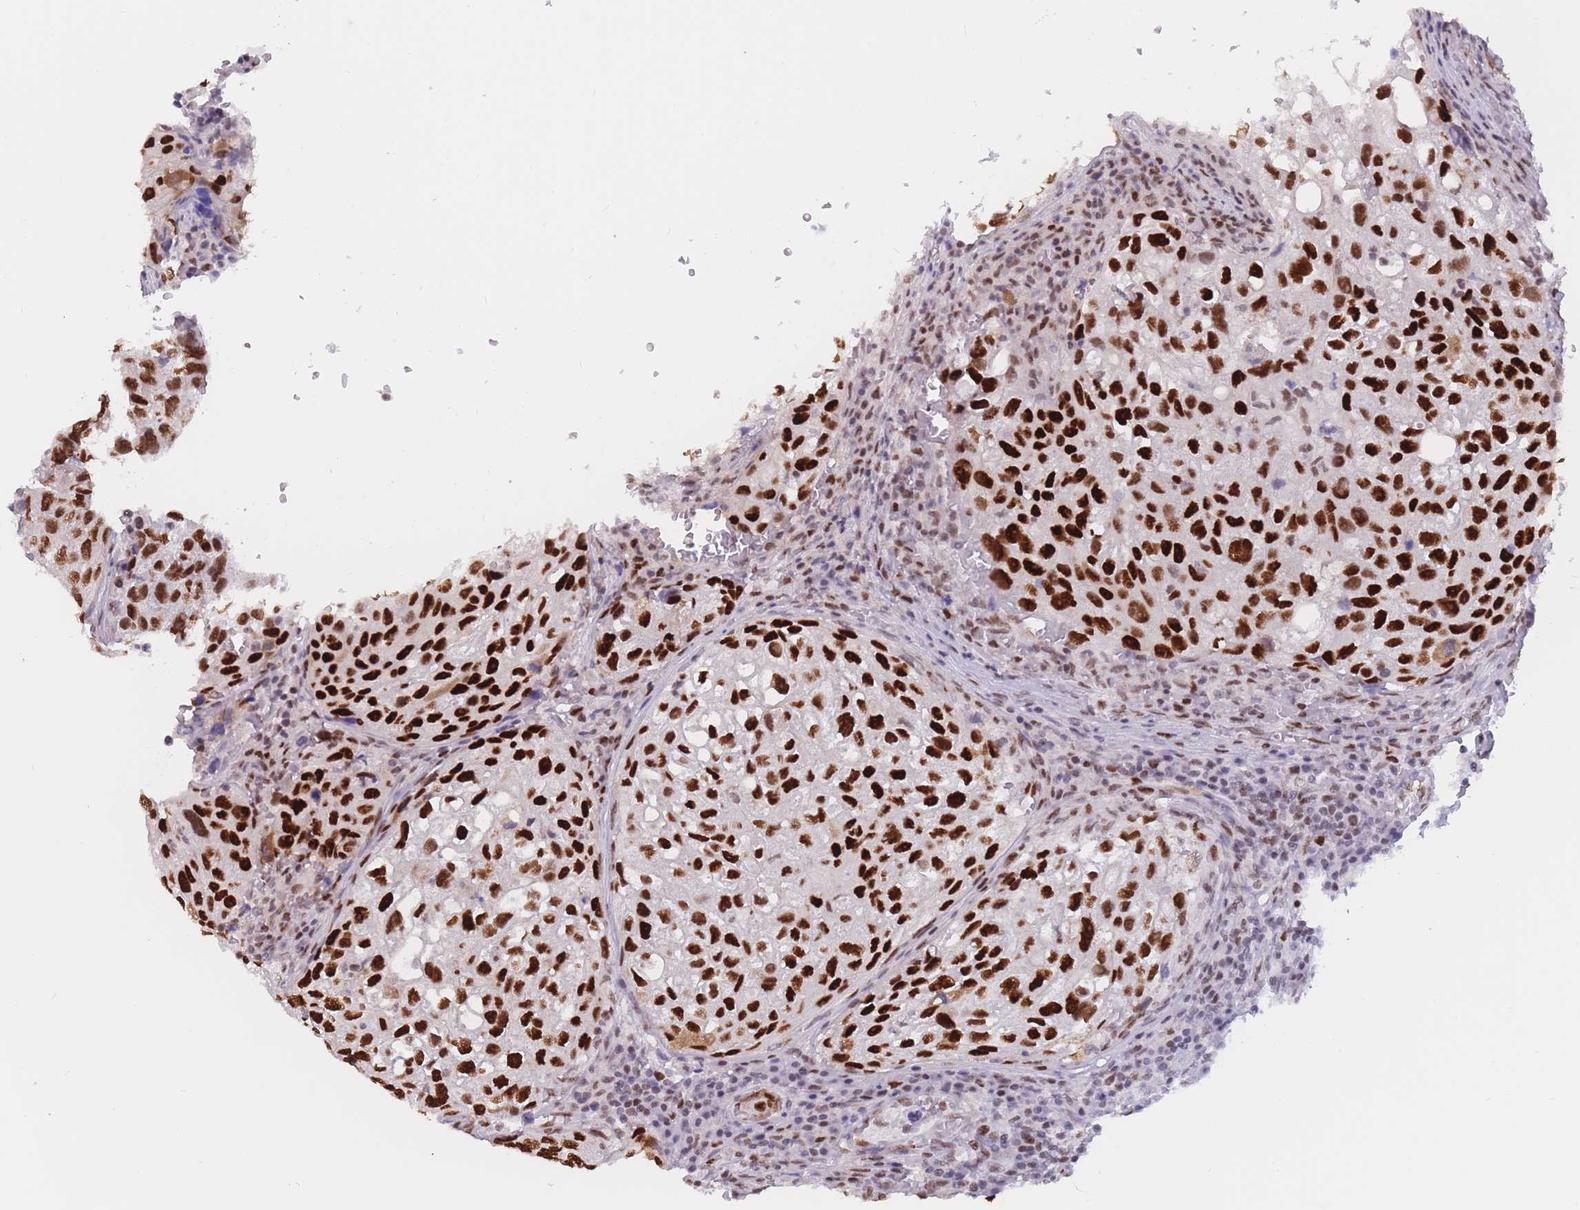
{"staining": {"intensity": "strong", "quantity": ">75%", "location": "nuclear"}, "tissue": "urothelial cancer", "cell_type": "Tumor cells", "image_type": "cancer", "snomed": [{"axis": "morphology", "description": "Urothelial carcinoma, High grade"}, {"axis": "topography", "description": "Lymph node"}, {"axis": "topography", "description": "Urinary bladder"}], "caption": "Brown immunohistochemical staining in human high-grade urothelial carcinoma shows strong nuclear positivity in approximately >75% of tumor cells.", "gene": "NASP", "patient": {"sex": "male", "age": 51}}